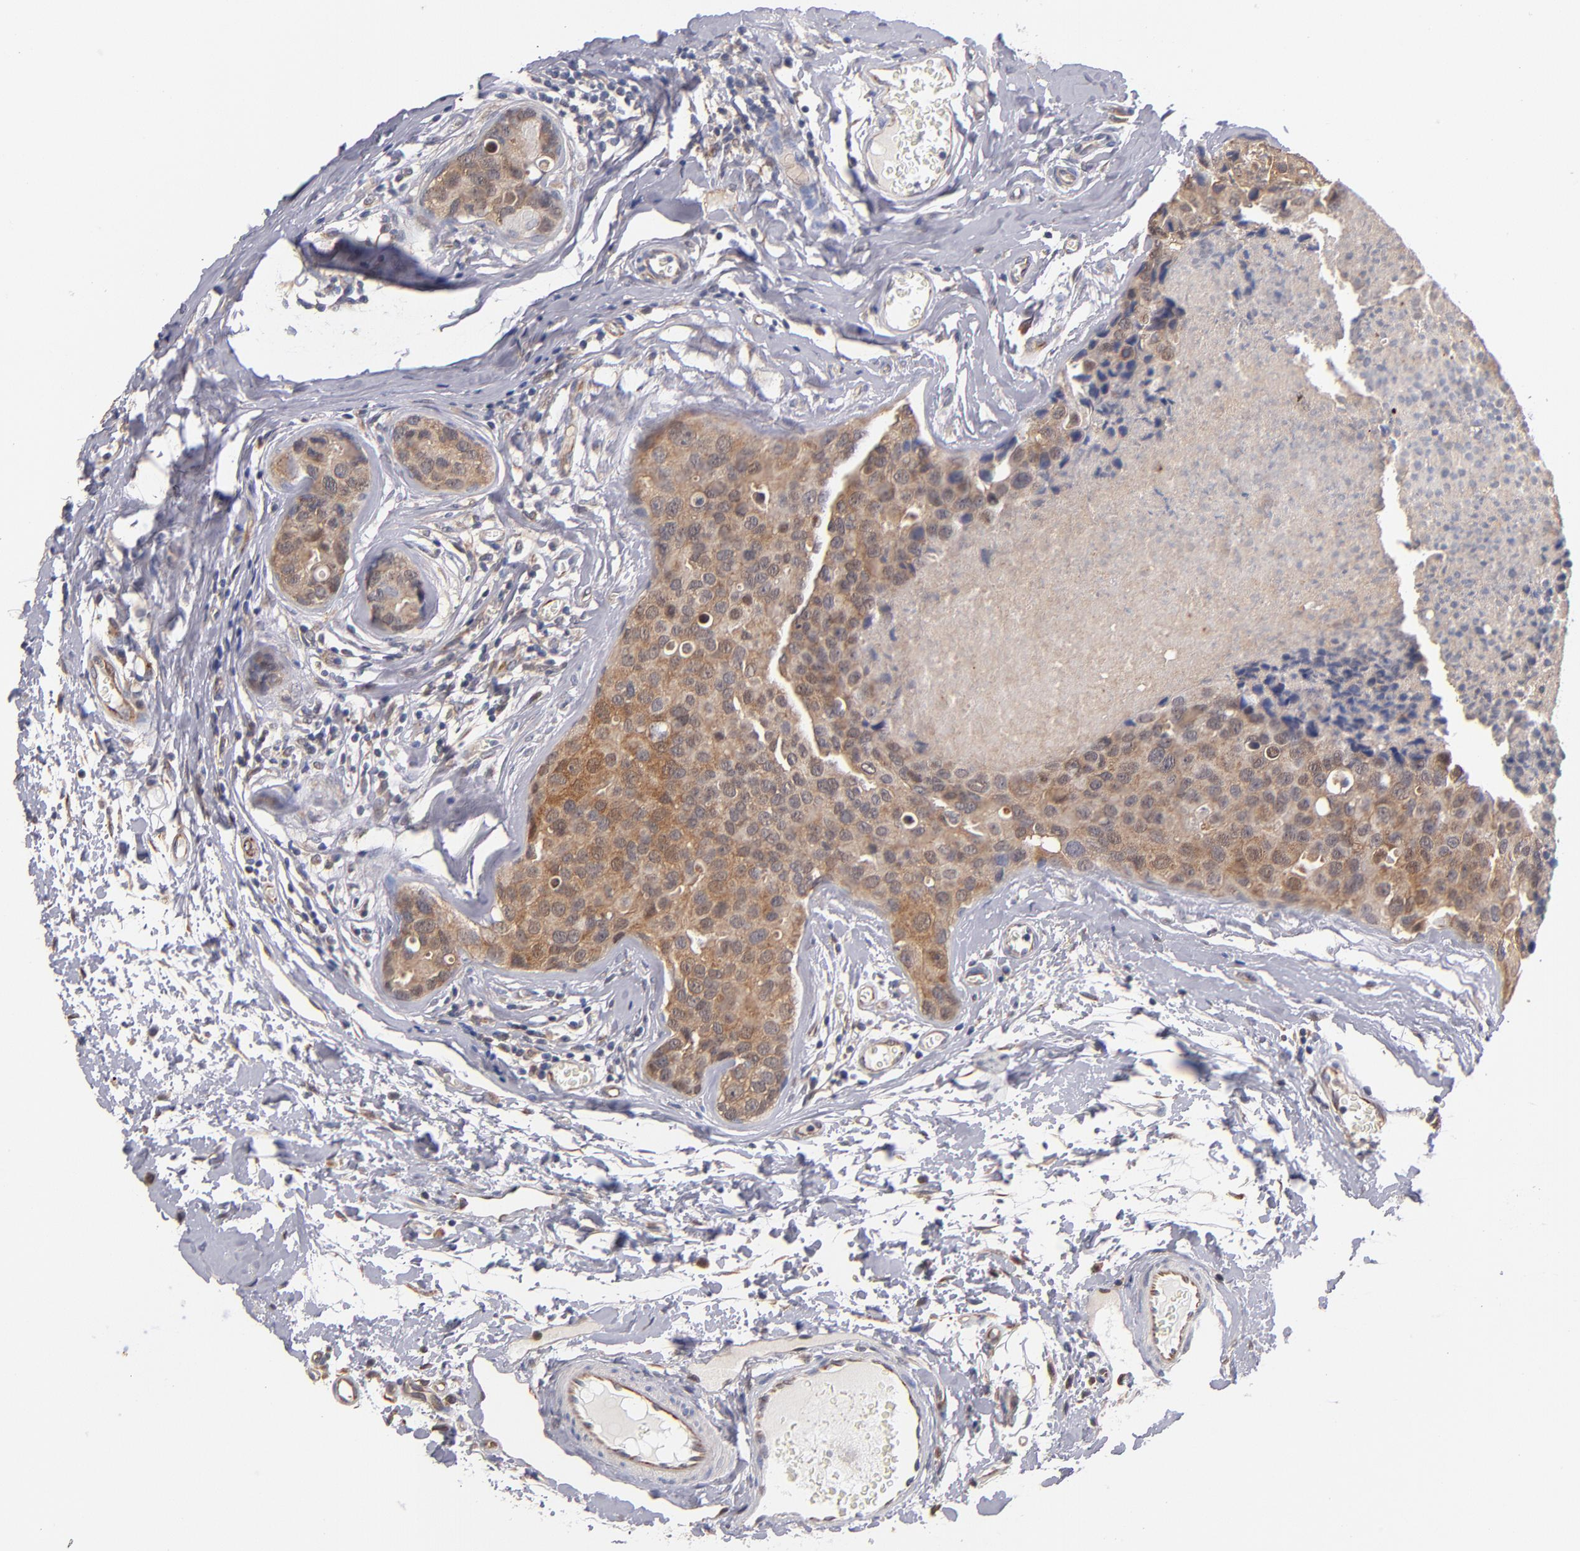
{"staining": {"intensity": "moderate", "quantity": ">75%", "location": "cytoplasmic/membranous"}, "tissue": "breast cancer", "cell_type": "Tumor cells", "image_type": "cancer", "snomed": [{"axis": "morphology", "description": "Duct carcinoma"}, {"axis": "topography", "description": "Breast"}], "caption": "Immunohistochemistry (IHC) micrograph of intraductal carcinoma (breast) stained for a protein (brown), which exhibits medium levels of moderate cytoplasmic/membranous staining in about >75% of tumor cells.", "gene": "GMFG", "patient": {"sex": "female", "age": 24}}